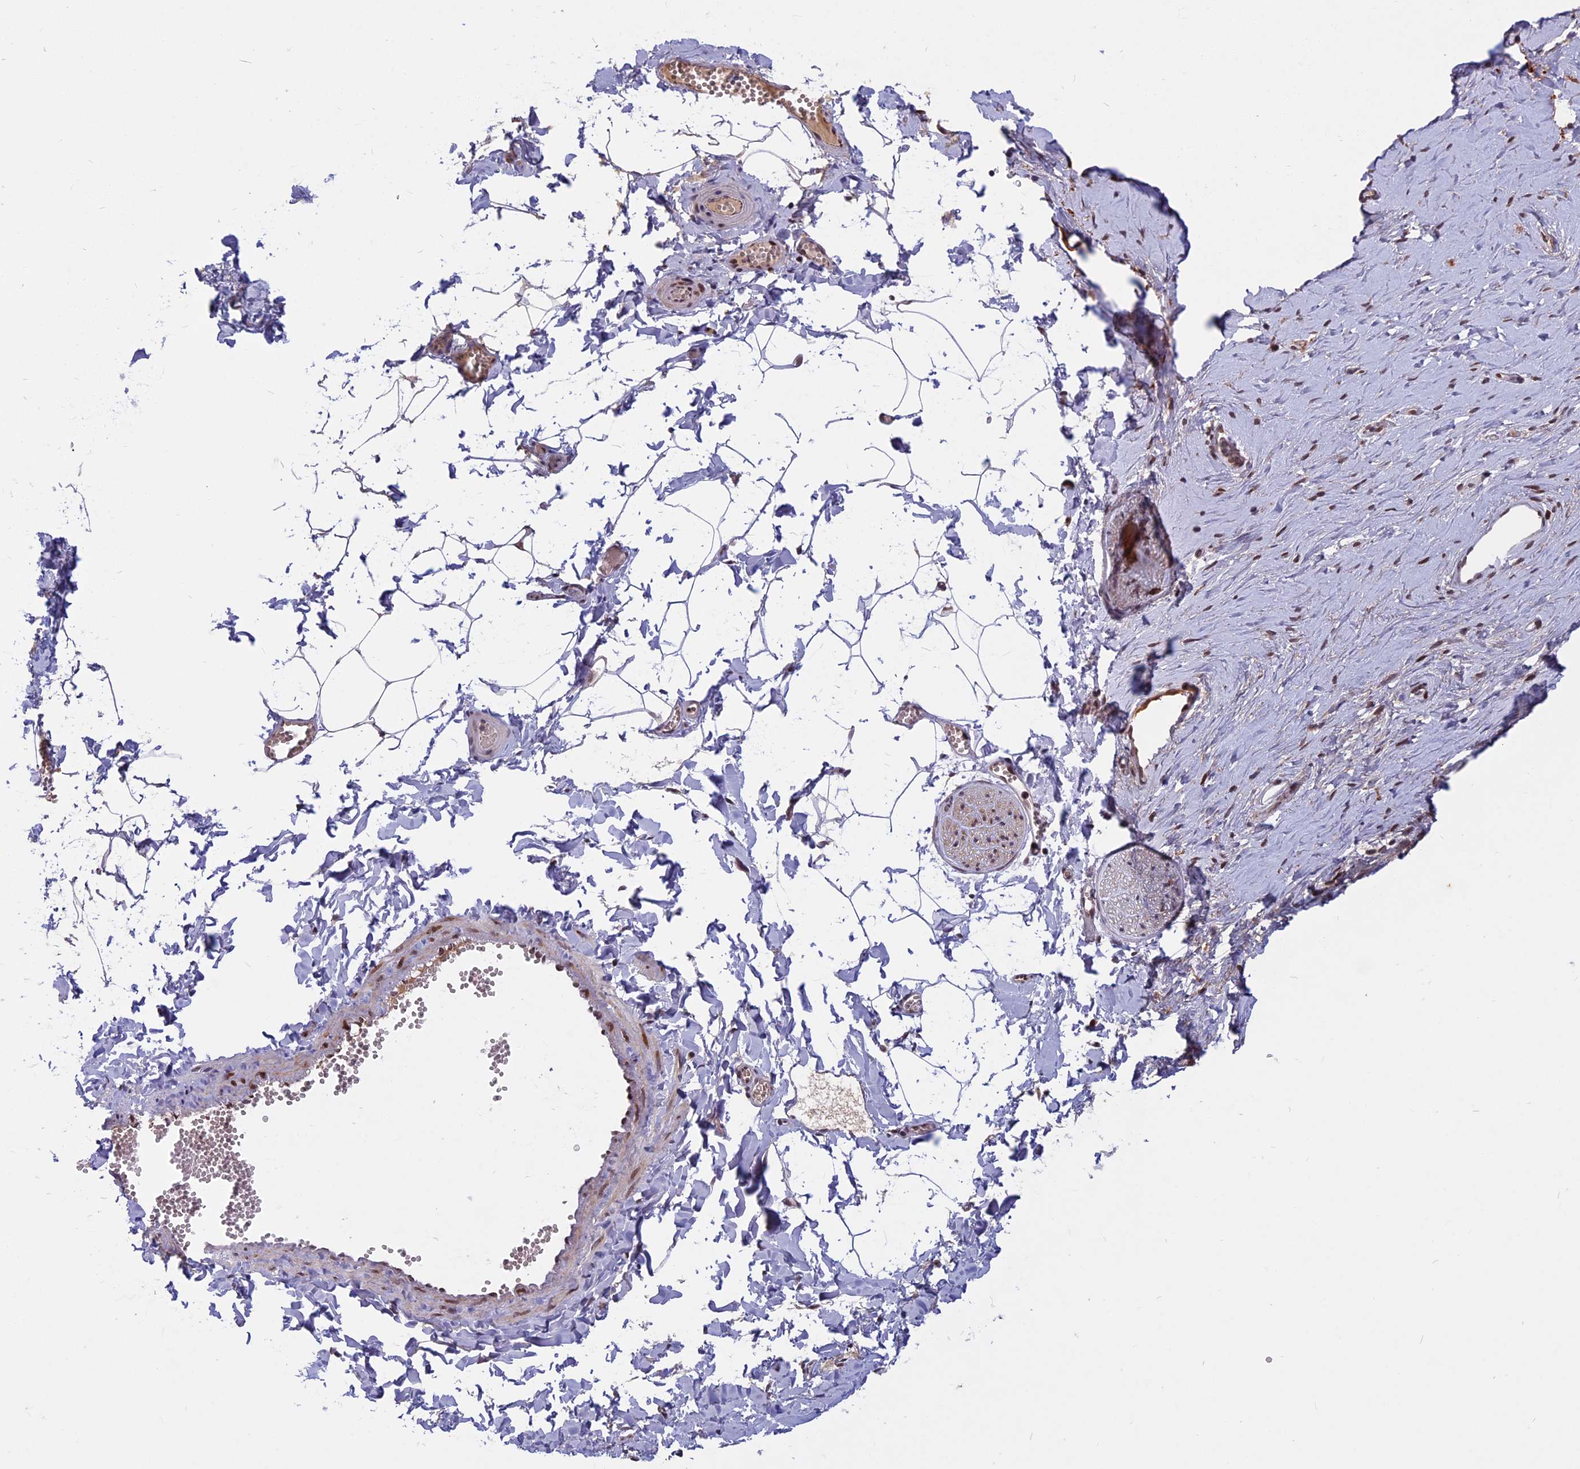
{"staining": {"intensity": "negative", "quantity": "none", "location": "none"}, "tissue": "adipose tissue", "cell_type": "Adipocytes", "image_type": "normal", "snomed": [{"axis": "morphology", "description": "Normal tissue, NOS"}, {"axis": "topography", "description": "Gallbladder"}, {"axis": "topography", "description": "Peripheral nerve tissue"}], "caption": "This is a photomicrograph of immunohistochemistry staining of unremarkable adipose tissue, which shows no positivity in adipocytes.", "gene": "CDC7", "patient": {"sex": "male", "age": 38}}